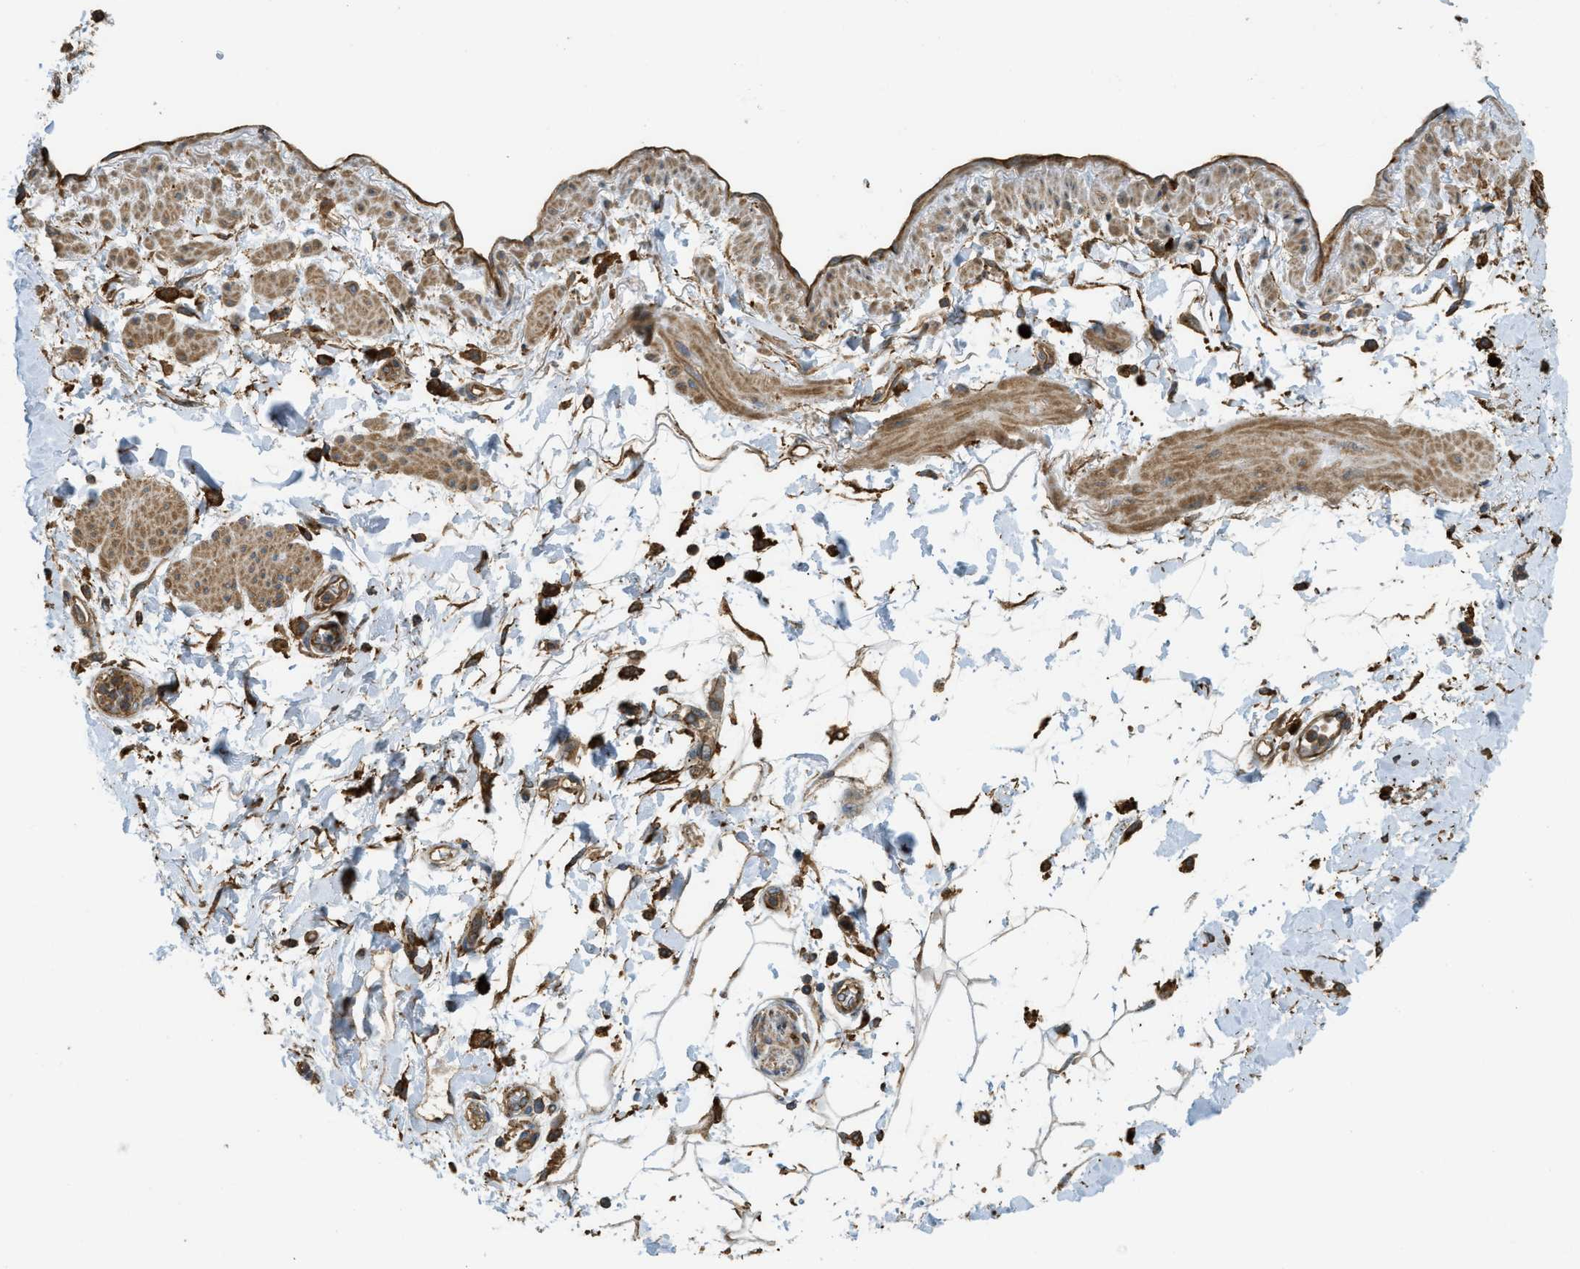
{"staining": {"intensity": "moderate", "quantity": ">75%", "location": "cytoplasmic/membranous"}, "tissue": "adipose tissue", "cell_type": "Adipocytes", "image_type": "normal", "snomed": [{"axis": "morphology", "description": "Normal tissue, NOS"}, {"axis": "morphology", "description": "Adenocarcinoma, NOS"}, {"axis": "topography", "description": "Duodenum"}, {"axis": "topography", "description": "Peripheral nerve tissue"}], "caption": "Protein expression analysis of unremarkable human adipose tissue reveals moderate cytoplasmic/membranous staining in approximately >75% of adipocytes. The staining was performed using DAB, with brown indicating positive protein expression. Nuclei are stained blue with hematoxylin.", "gene": "BAG4", "patient": {"sex": "female", "age": 60}}